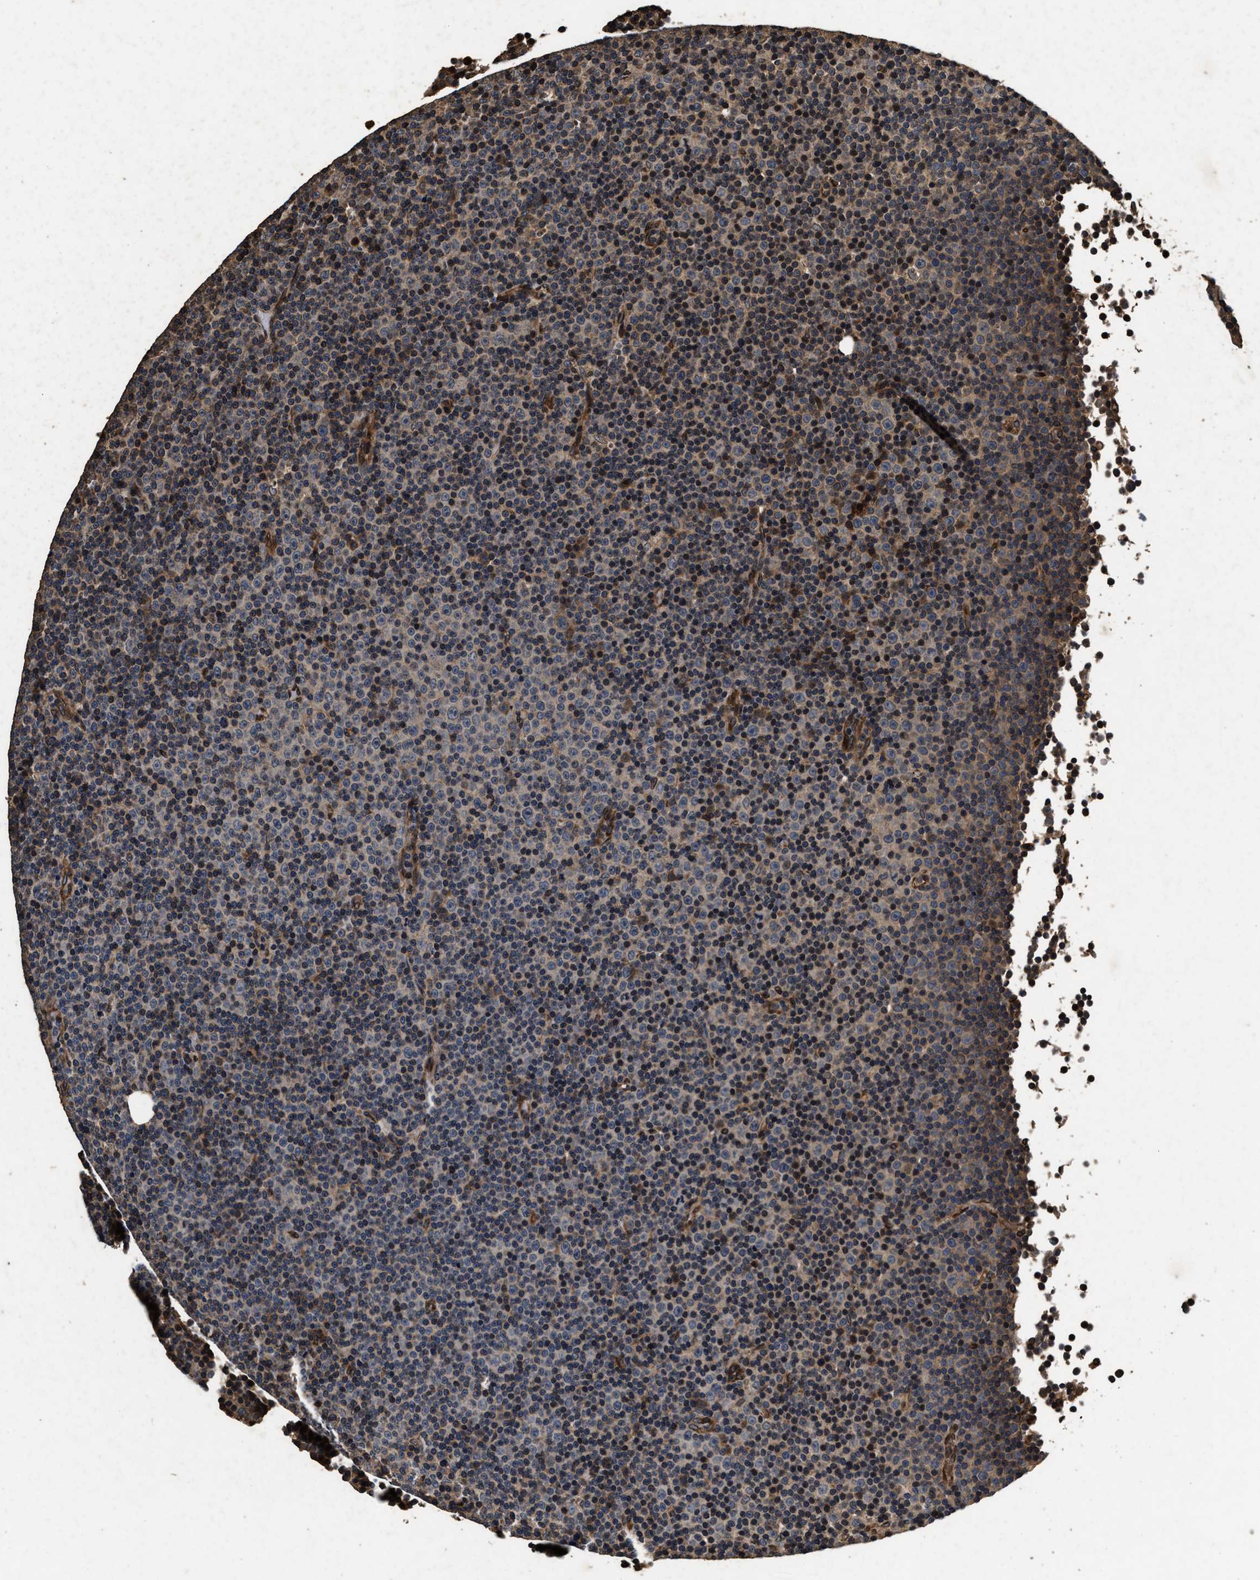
{"staining": {"intensity": "weak", "quantity": "25%-75%", "location": "cytoplasmic/membranous,nuclear"}, "tissue": "lymphoma", "cell_type": "Tumor cells", "image_type": "cancer", "snomed": [{"axis": "morphology", "description": "Malignant lymphoma, non-Hodgkin's type, Low grade"}, {"axis": "topography", "description": "Lymph node"}], "caption": "Human lymphoma stained for a protein (brown) shows weak cytoplasmic/membranous and nuclear positive expression in about 25%-75% of tumor cells.", "gene": "ACCS", "patient": {"sex": "female", "age": 67}}